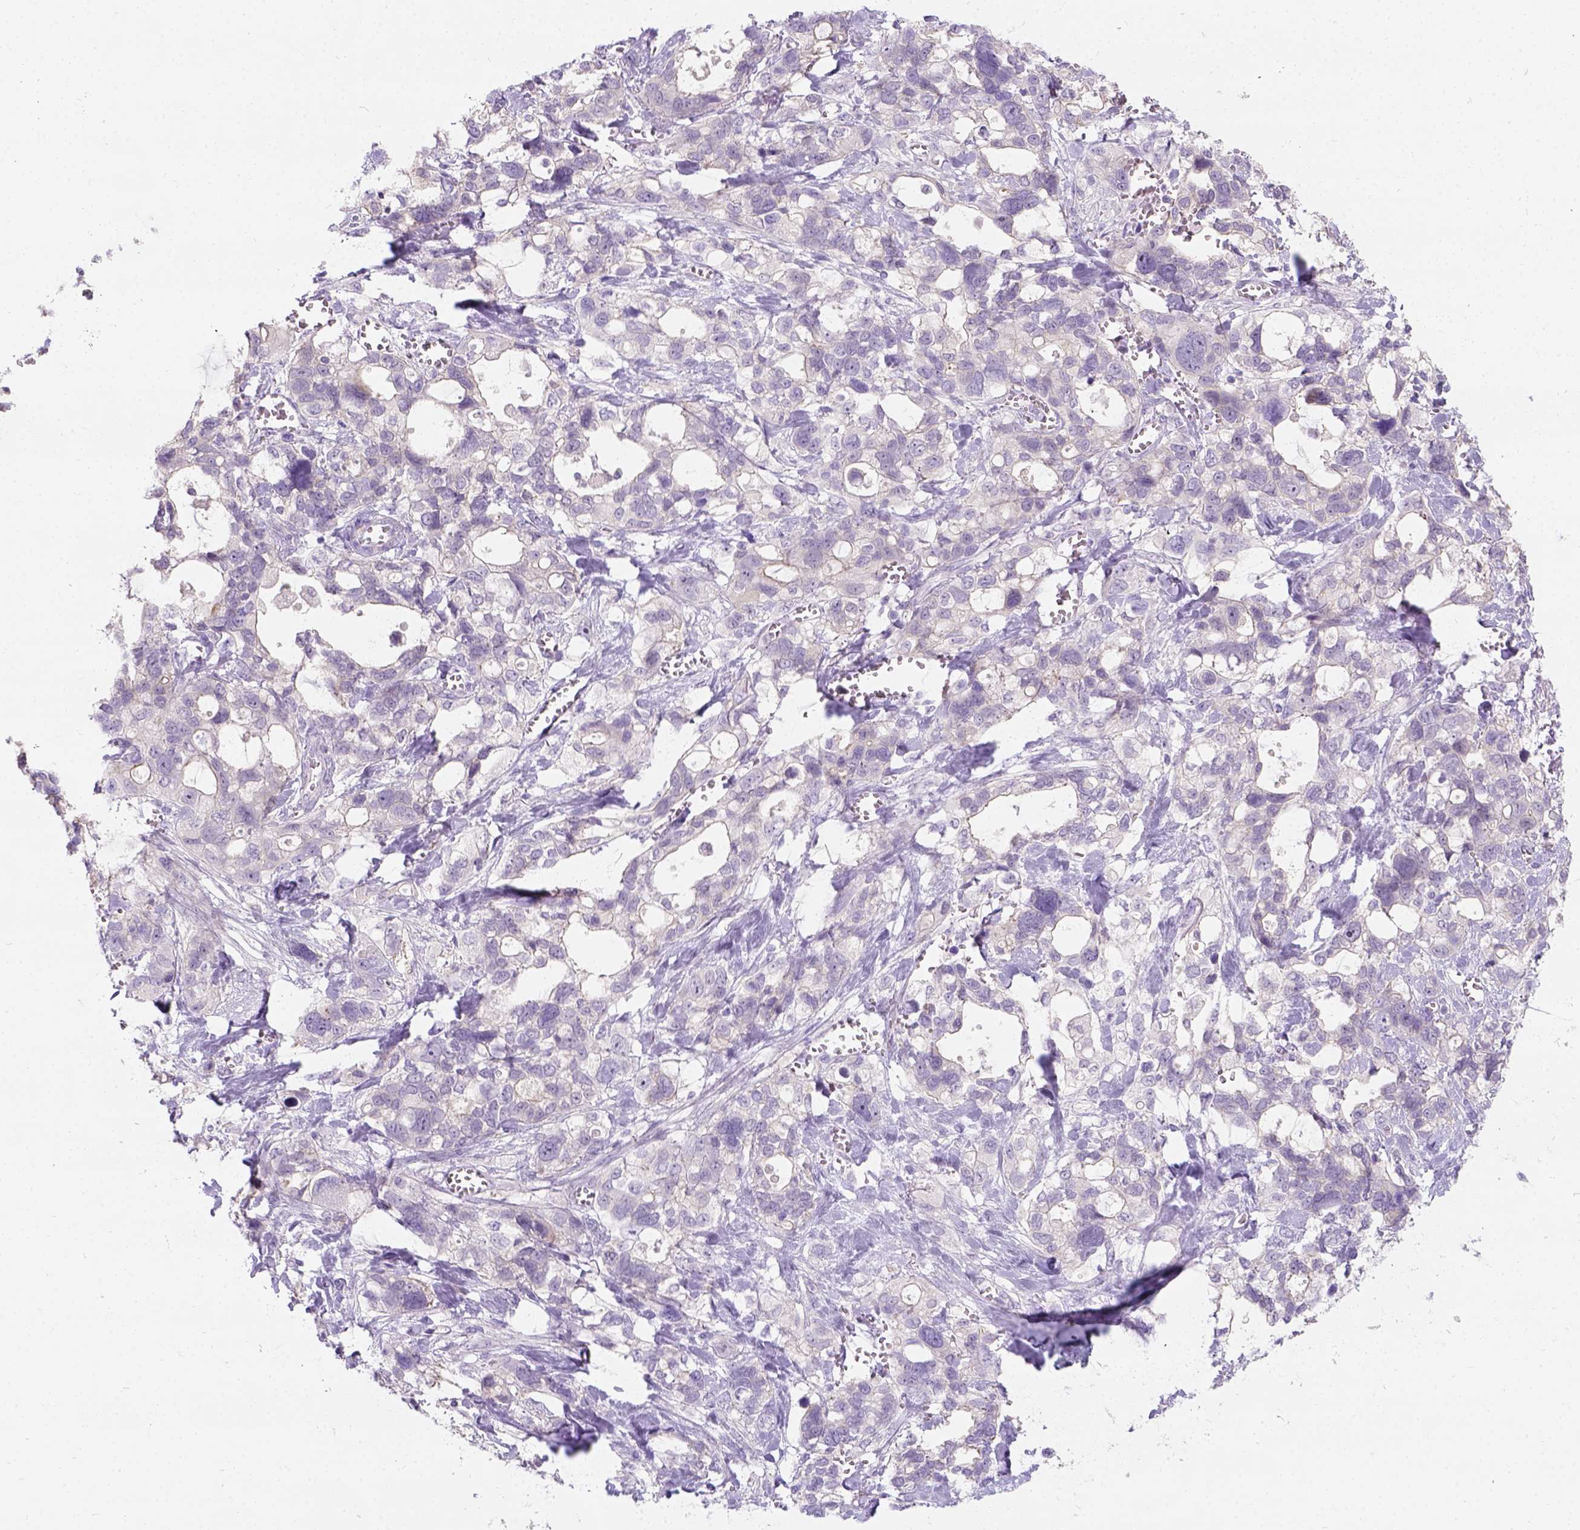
{"staining": {"intensity": "negative", "quantity": "none", "location": "none"}, "tissue": "stomach cancer", "cell_type": "Tumor cells", "image_type": "cancer", "snomed": [{"axis": "morphology", "description": "Adenocarcinoma, NOS"}, {"axis": "topography", "description": "Stomach, upper"}], "caption": "Human adenocarcinoma (stomach) stained for a protein using immunohistochemistry demonstrates no positivity in tumor cells.", "gene": "C20orf144", "patient": {"sex": "female", "age": 81}}